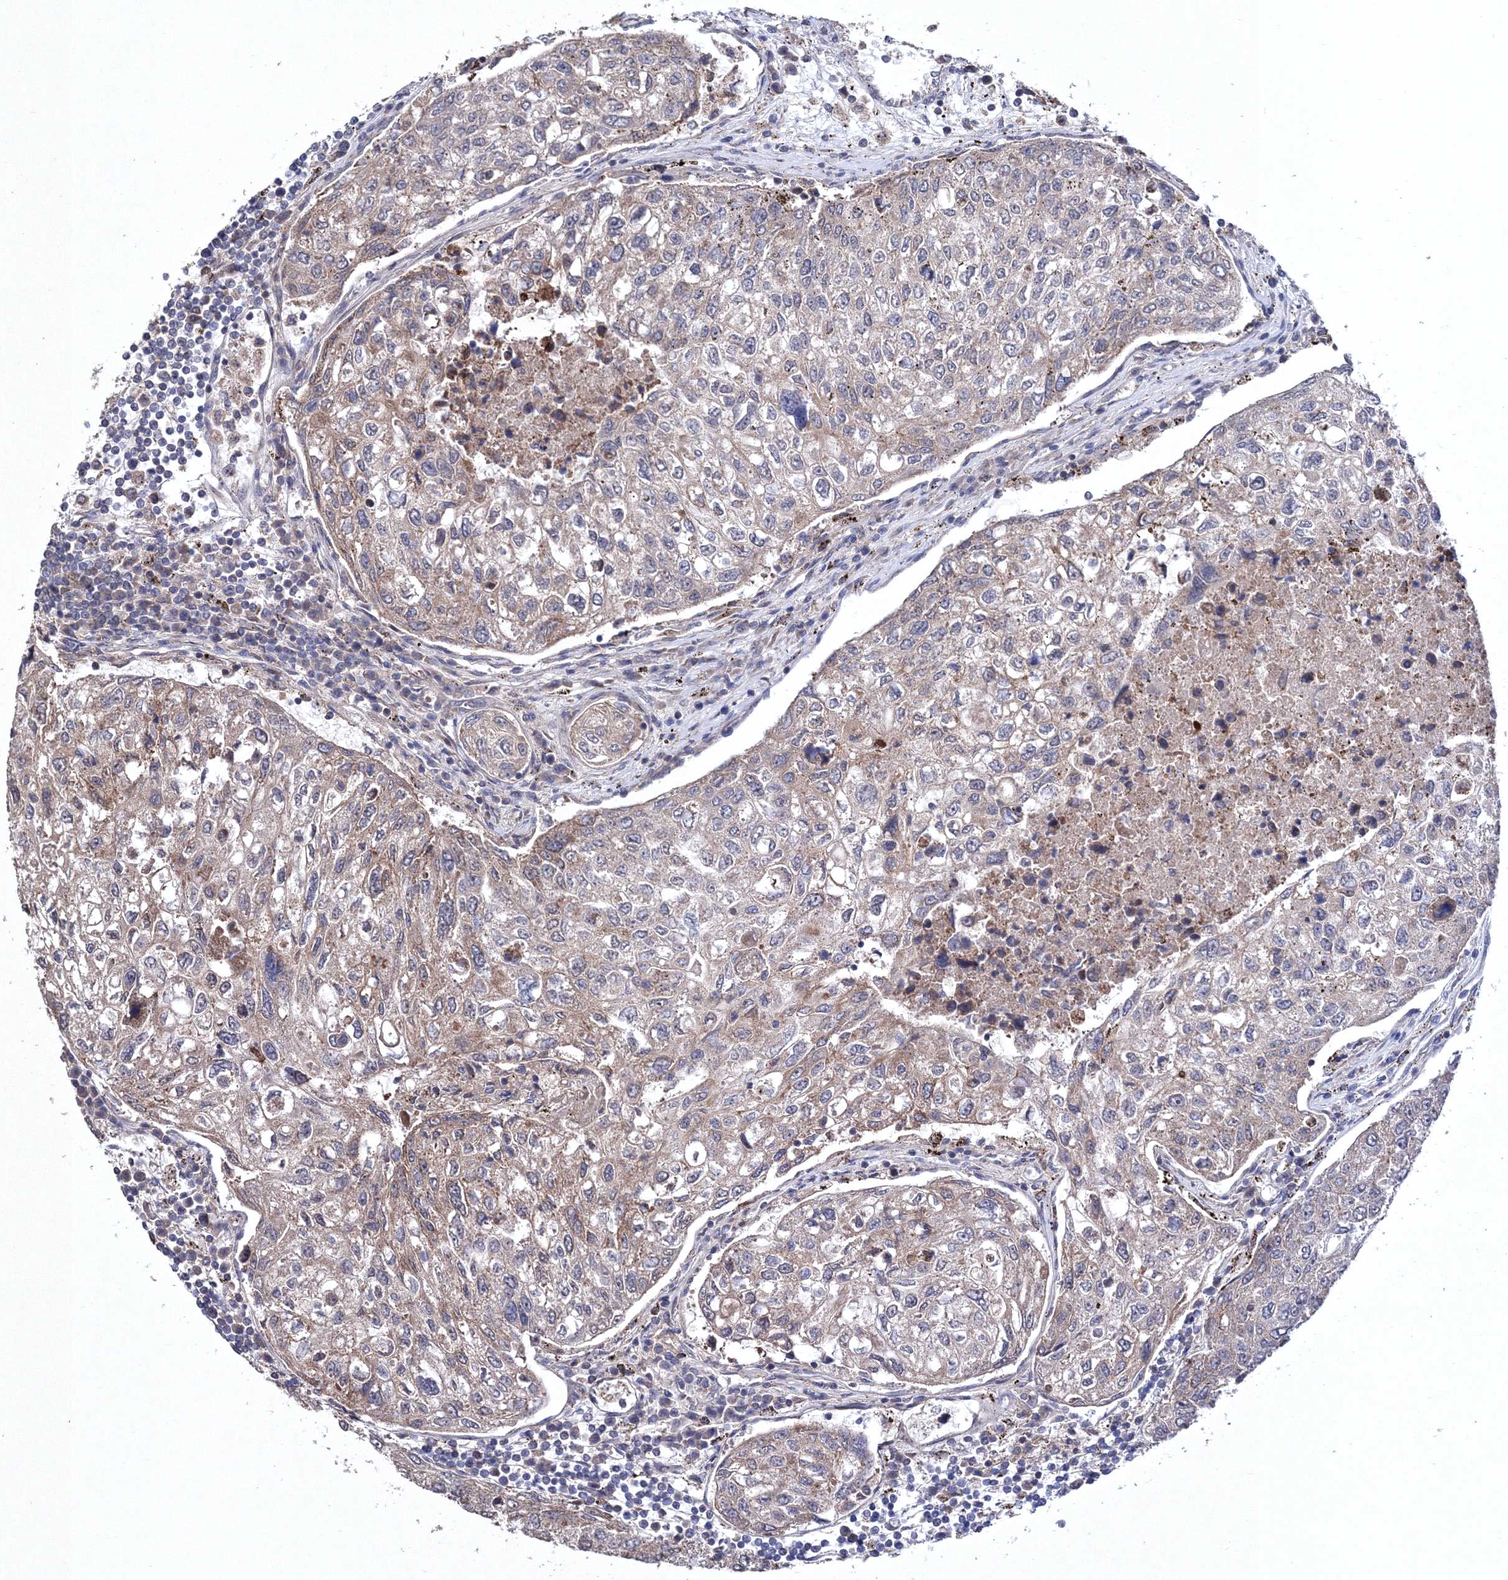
{"staining": {"intensity": "negative", "quantity": "none", "location": "none"}, "tissue": "urothelial cancer", "cell_type": "Tumor cells", "image_type": "cancer", "snomed": [{"axis": "morphology", "description": "Urothelial carcinoma, High grade"}, {"axis": "topography", "description": "Lymph node"}, {"axis": "topography", "description": "Urinary bladder"}], "caption": "High magnification brightfield microscopy of urothelial cancer stained with DAB (brown) and counterstained with hematoxylin (blue): tumor cells show no significant positivity.", "gene": "PPP2R2B", "patient": {"sex": "male", "age": 51}}